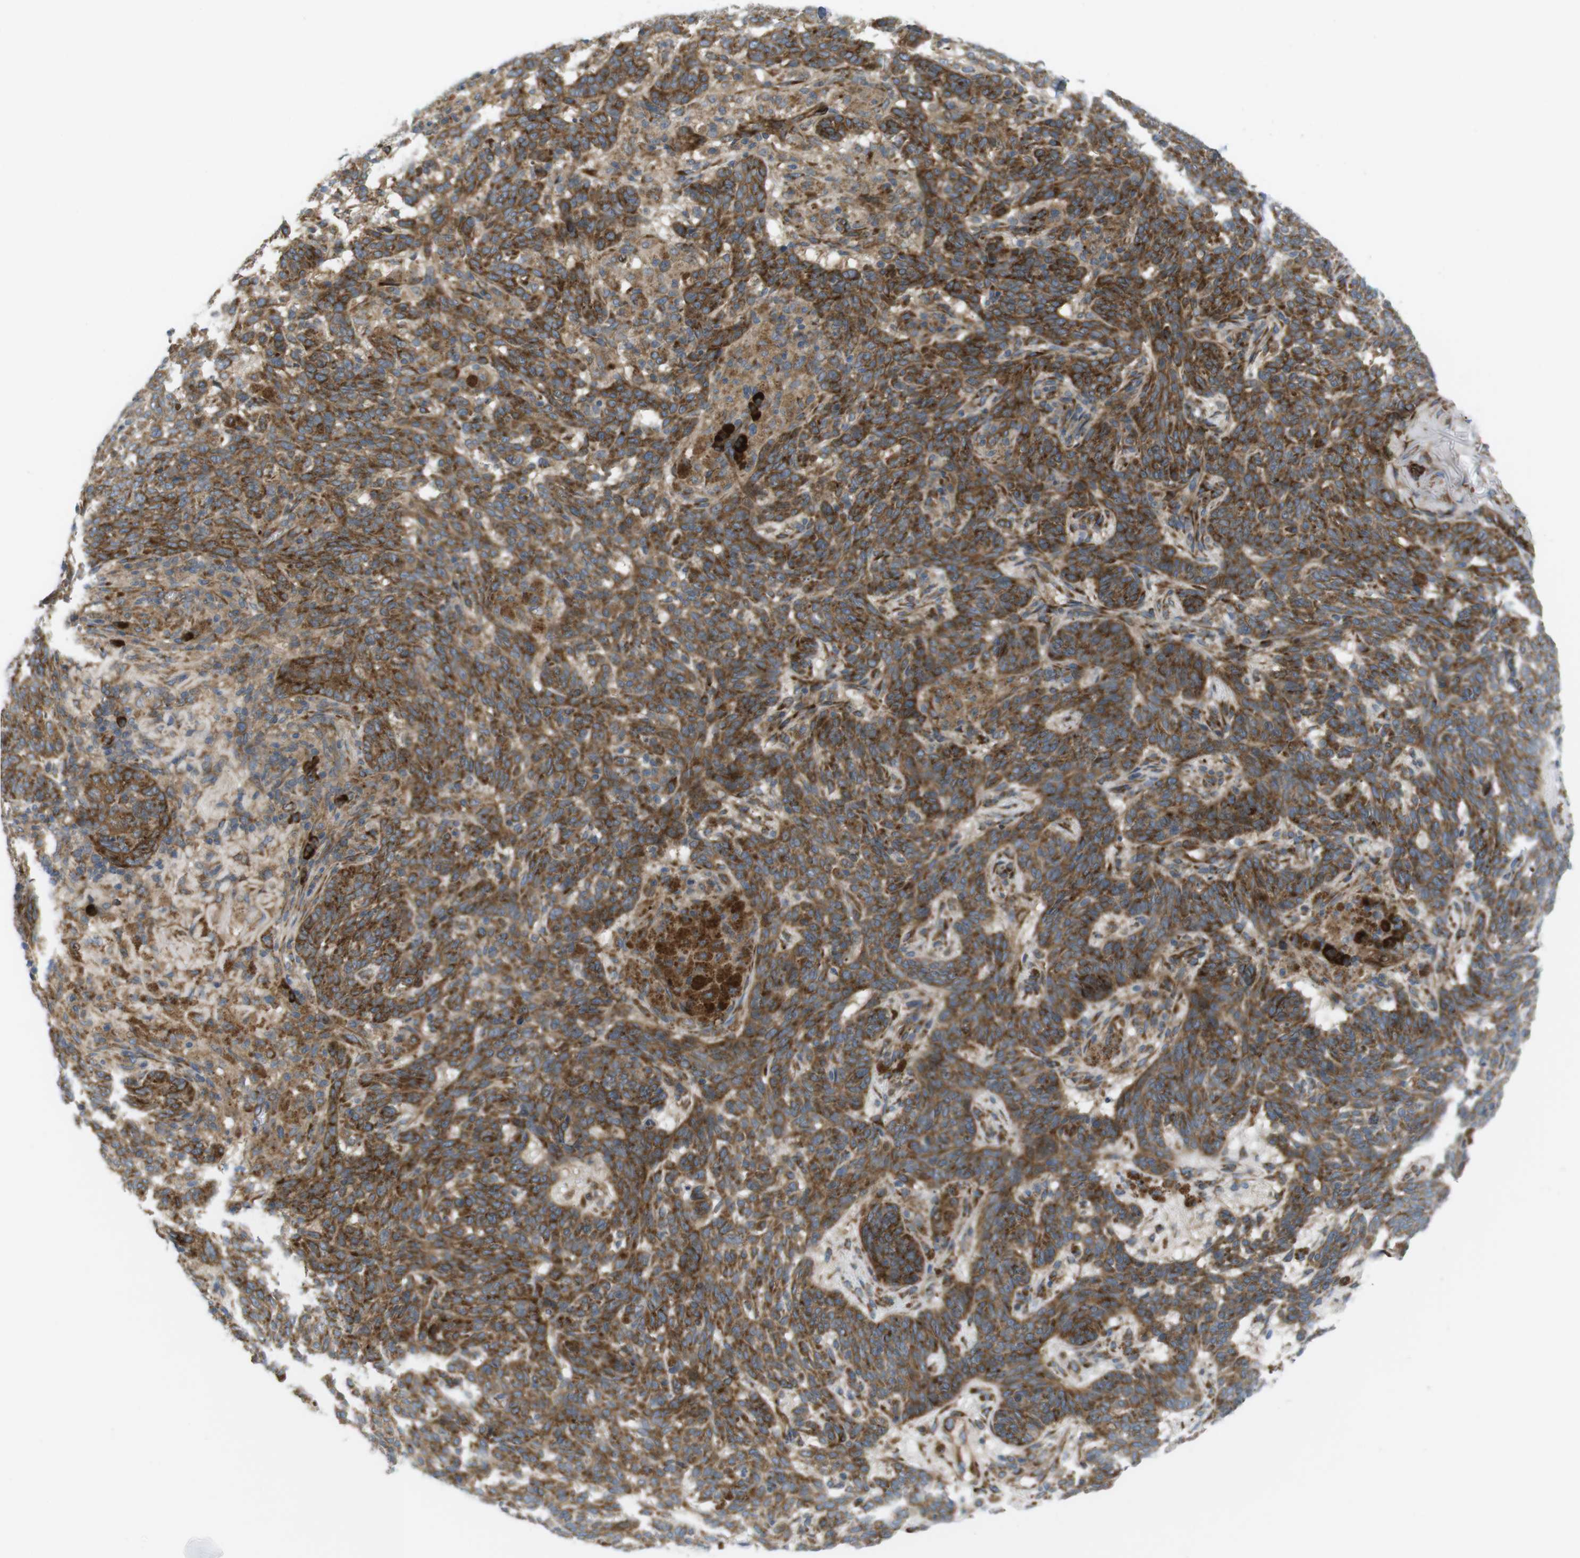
{"staining": {"intensity": "strong", "quantity": ">75%", "location": "cytoplasmic/membranous"}, "tissue": "skin cancer", "cell_type": "Tumor cells", "image_type": "cancer", "snomed": [{"axis": "morphology", "description": "Basal cell carcinoma"}, {"axis": "topography", "description": "Skin"}], "caption": "A brown stain labels strong cytoplasmic/membranous positivity of a protein in human skin cancer (basal cell carcinoma) tumor cells.", "gene": "GJC3", "patient": {"sex": "male", "age": 85}}